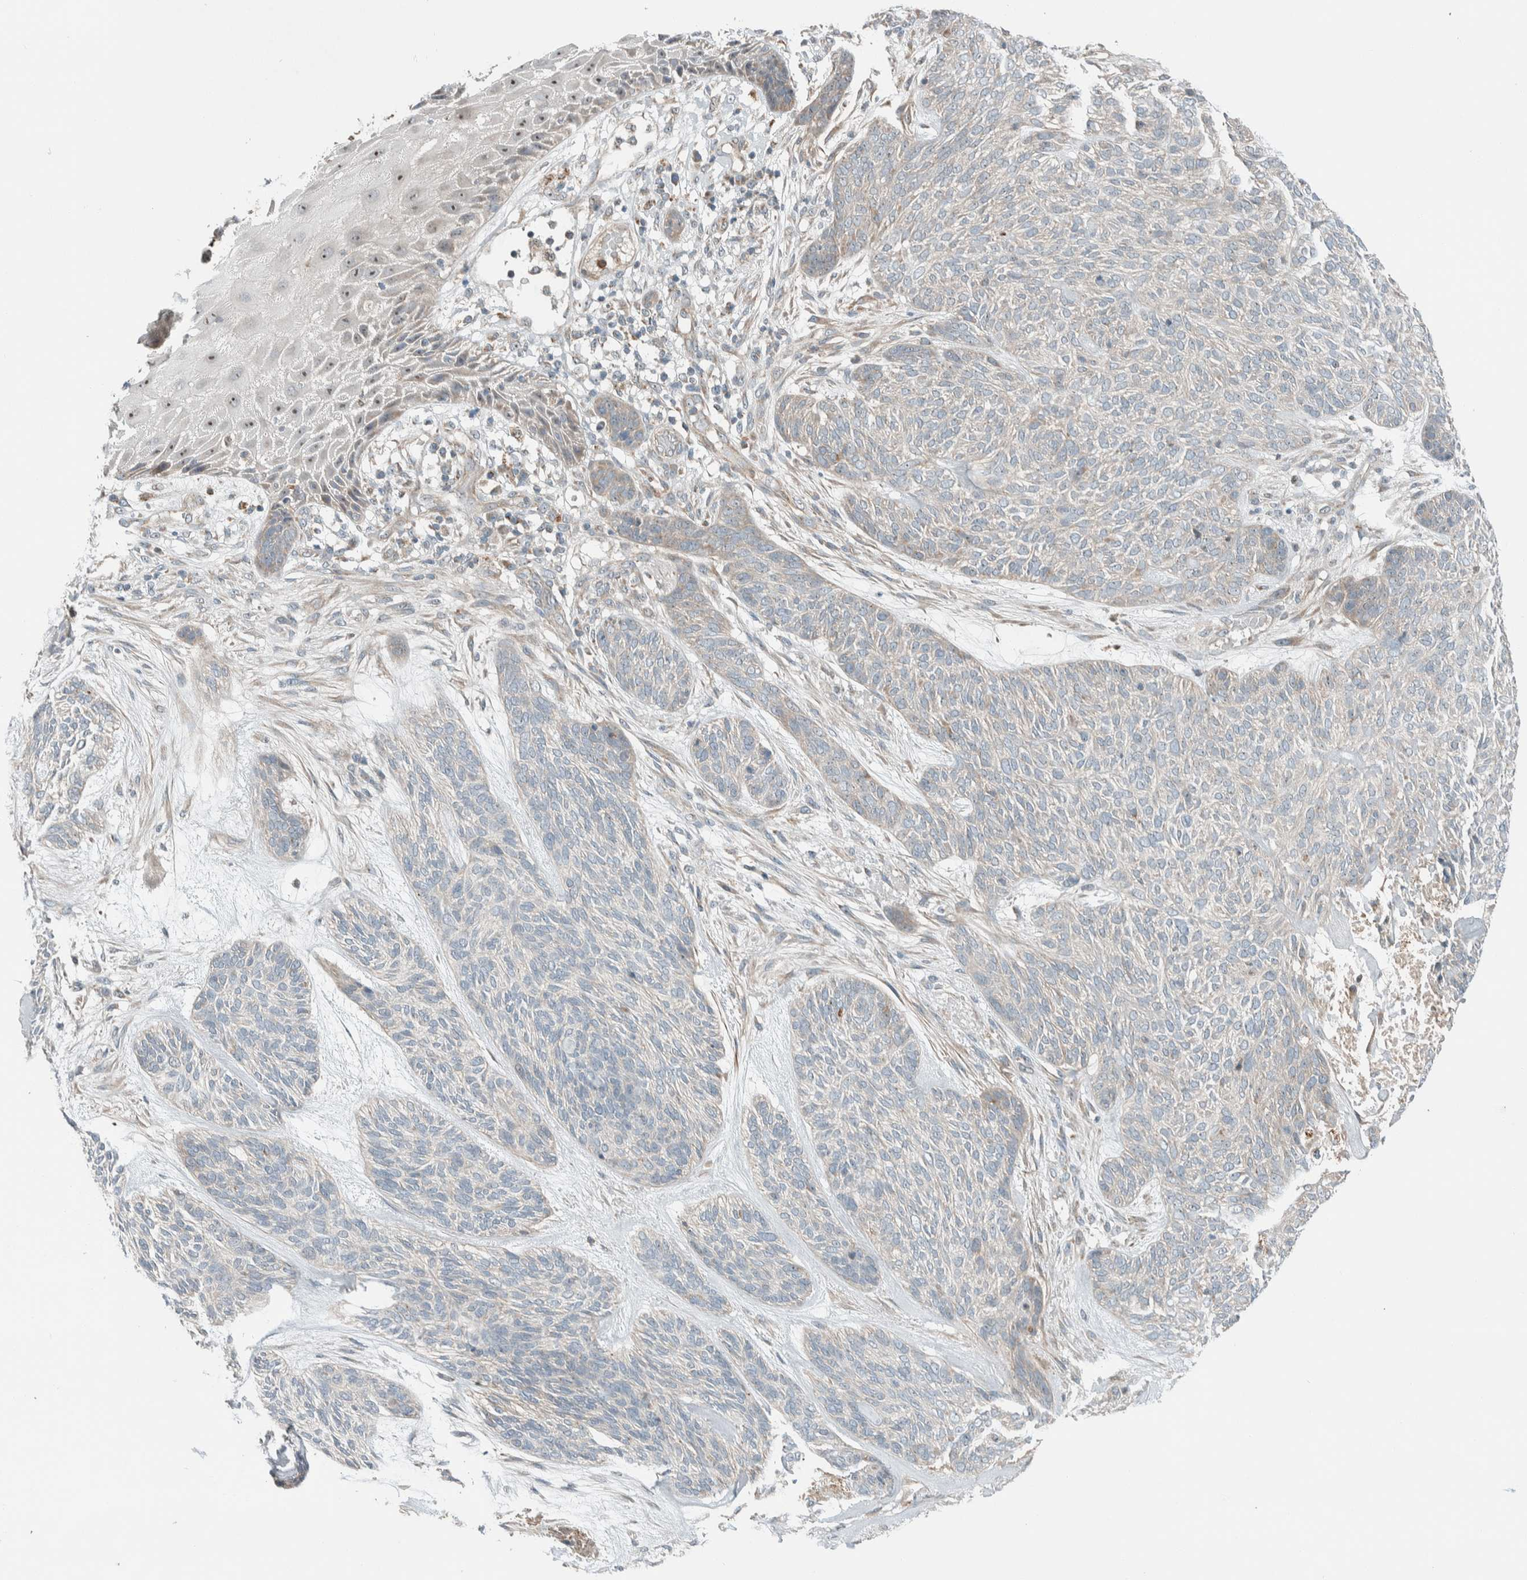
{"staining": {"intensity": "negative", "quantity": "none", "location": "none"}, "tissue": "skin cancer", "cell_type": "Tumor cells", "image_type": "cancer", "snomed": [{"axis": "morphology", "description": "Basal cell carcinoma"}, {"axis": "topography", "description": "Skin"}], "caption": "This is an immunohistochemistry (IHC) histopathology image of skin cancer (basal cell carcinoma). There is no positivity in tumor cells.", "gene": "SLFN12L", "patient": {"sex": "male", "age": 55}}